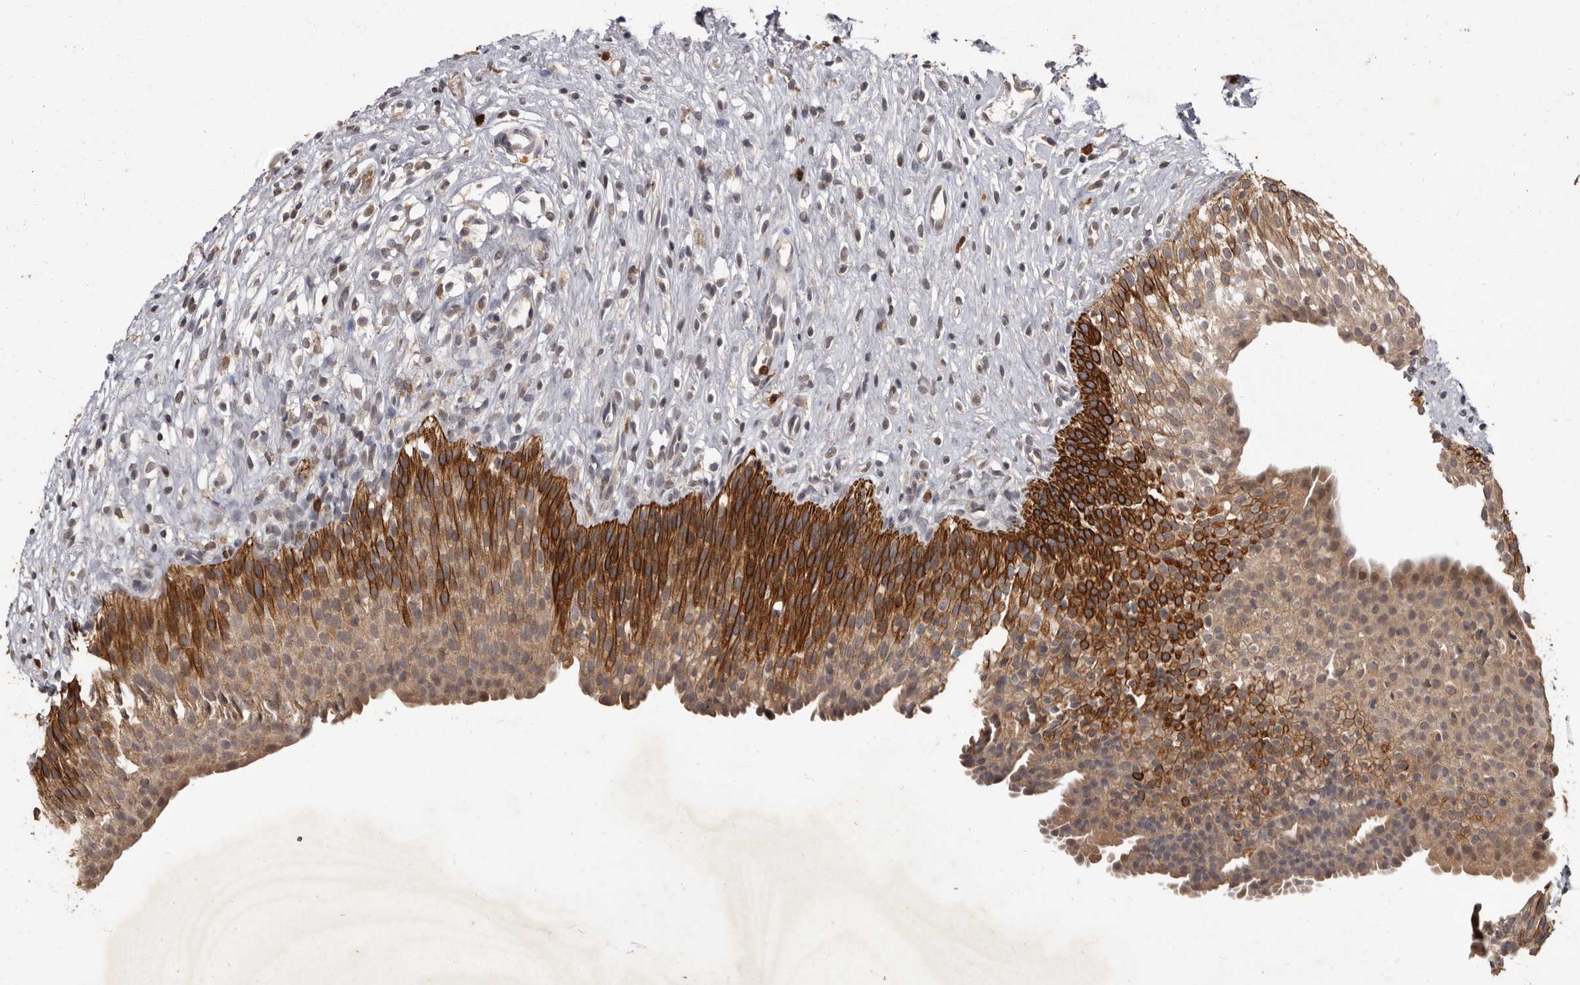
{"staining": {"intensity": "strong", "quantity": "25%-75%", "location": "cytoplasmic/membranous"}, "tissue": "urinary bladder", "cell_type": "Urothelial cells", "image_type": "normal", "snomed": [{"axis": "morphology", "description": "Normal tissue, NOS"}, {"axis": "topography", "description": "Urinary bladder"}], "caption": "The histopathology image reveals staining of normal urinary bladder, revealing strong cytoplasmic/membranous protein positivity (brown color) within urothelial cells. The staining was performed using DAB, with brown indicating positive protein expression. Nuclei are stained blue with hematoxylin.", "gene": "ACLY", "patient": {"sex": "male", "age": 1}}